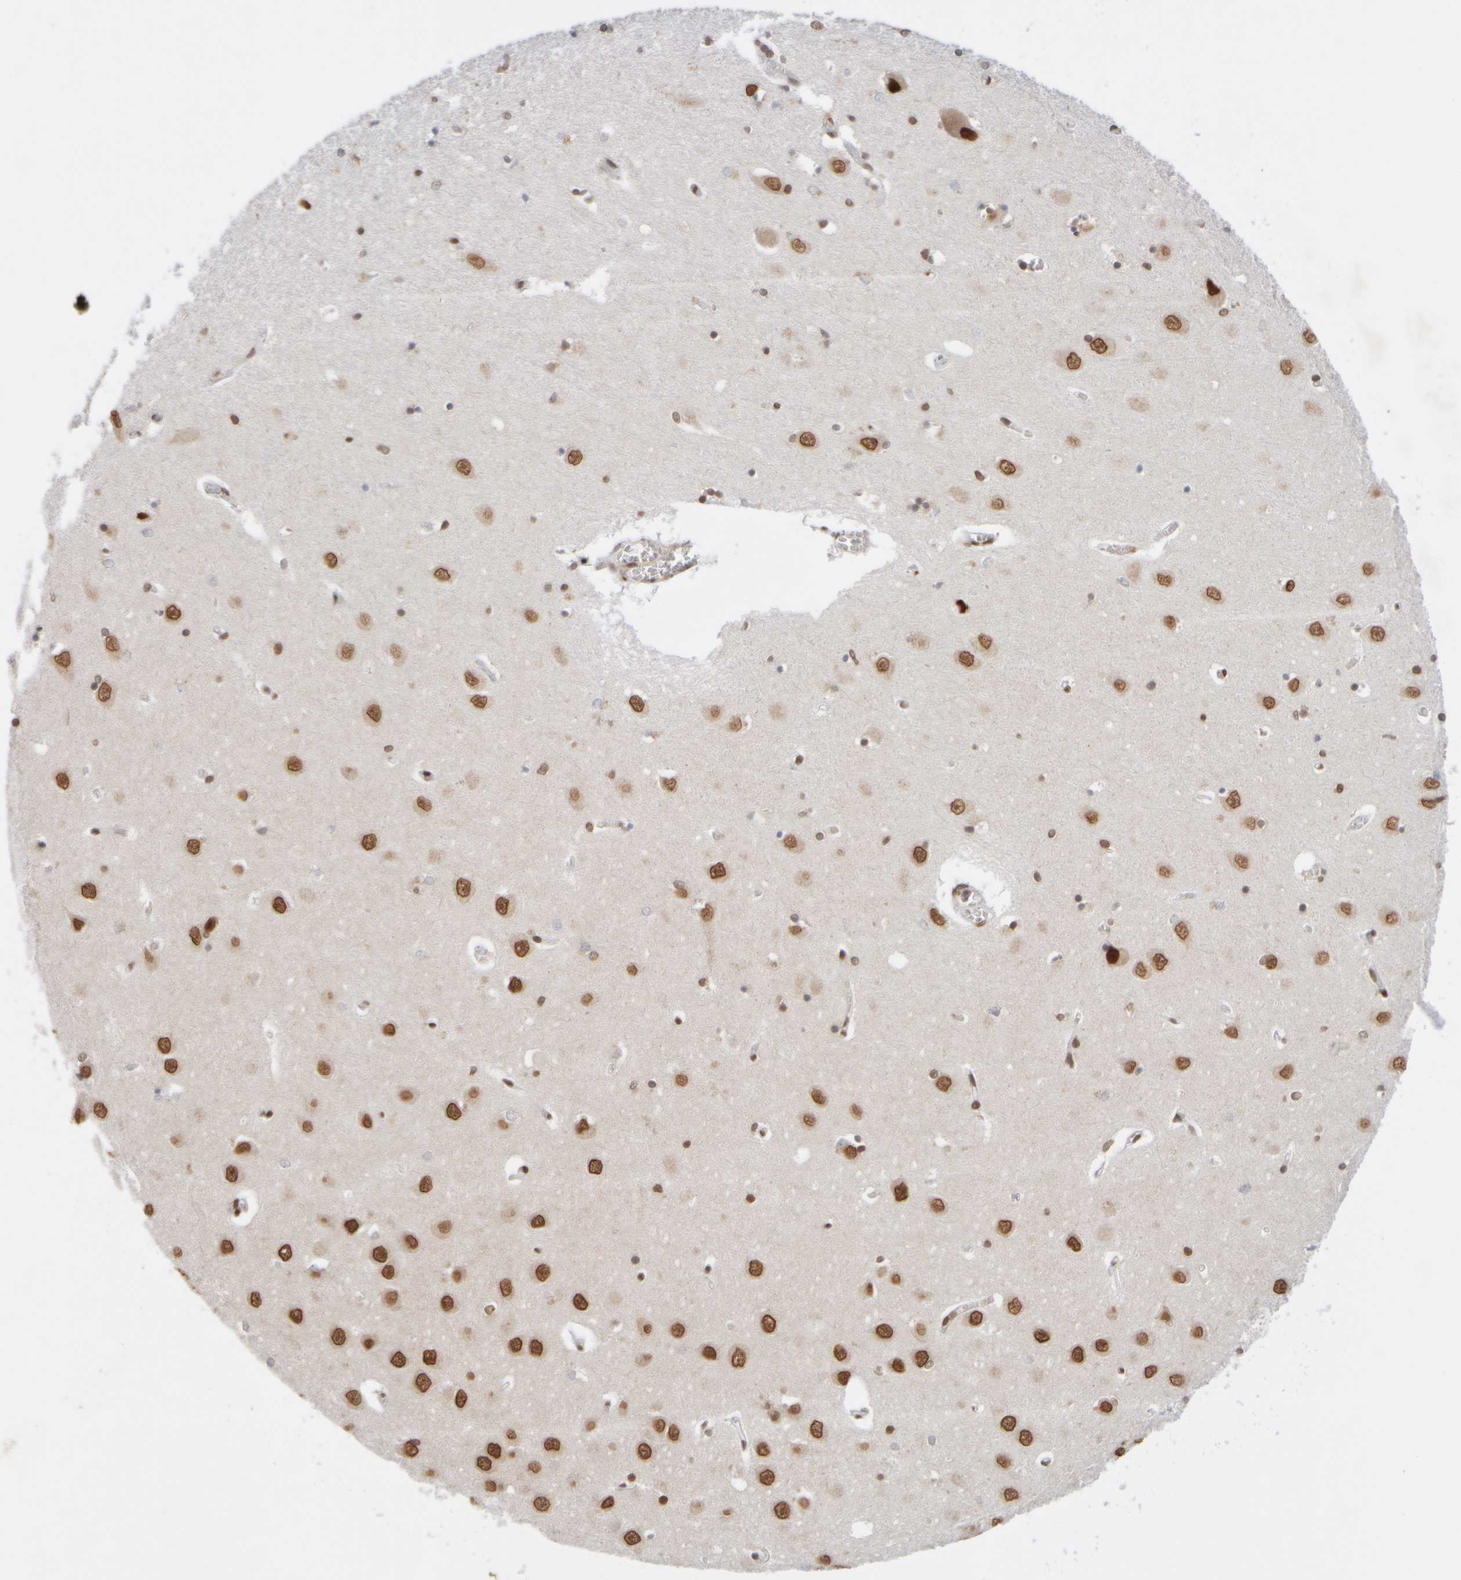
{"staining": {"intensity": "moderate", "quantity": ">75%", "location": "cytoplasmic/membranous,nuclear"}, "tissue": "hippocampus", "cell_type": "Glial cells", "image_type": "normal", "snomed": [{"axis": "morphology", "description": "Normal tissue, NOS"}, {"axis": "topography", "description": "Hippocampus"}], "caption": "Moderate cytoplasmic/membranous,nuclear staining for a protein is seen in approximately >75% of glial cells of unremarkable hippocampus using IHC.", "gene": "ZC3HC1", "patient": {"sex": "male", "age": 70}}